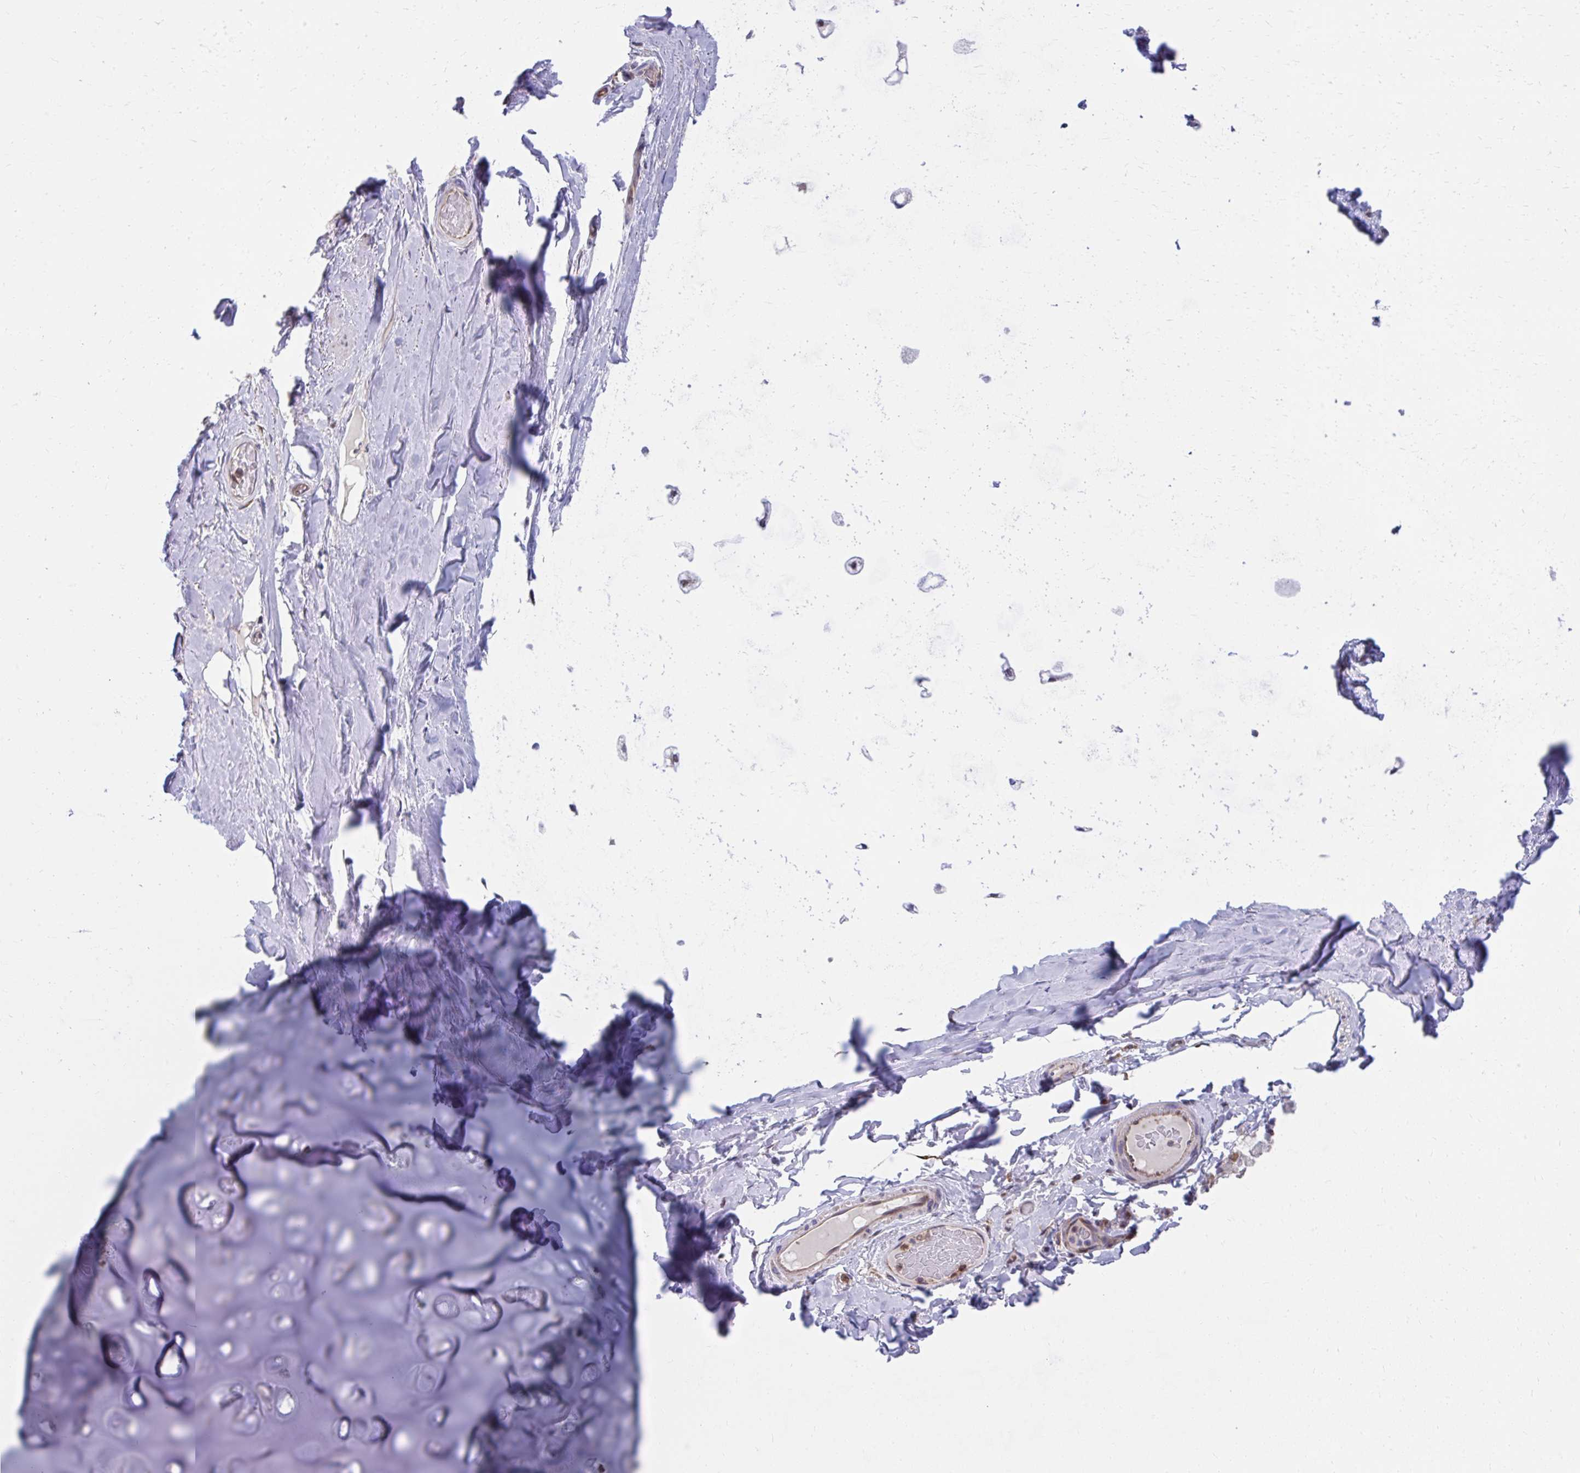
{"staining": {"intensity": "negative", "quantity": "none", "location": "none"}, "tissue": "adipose tissue", "cell_type": "Adipocytes", "image_type": "normal", "snomed": [{"axis": "morphology", "description": "Normal tissue, NOS"}, {"axis": "topography", "description": "Cartilage tissue"}, {"axis": "topography", "description": "Bronchus"}], "caption": "Immunohistochemistry histopathology image of unremarkable adipose tissue stained for a protein (brown), which demonstrates no staining in adipocytes. Nuclei are stained in blue.", "gene": "ZNF778", "patient": {"sex": "male", "age": 64}}